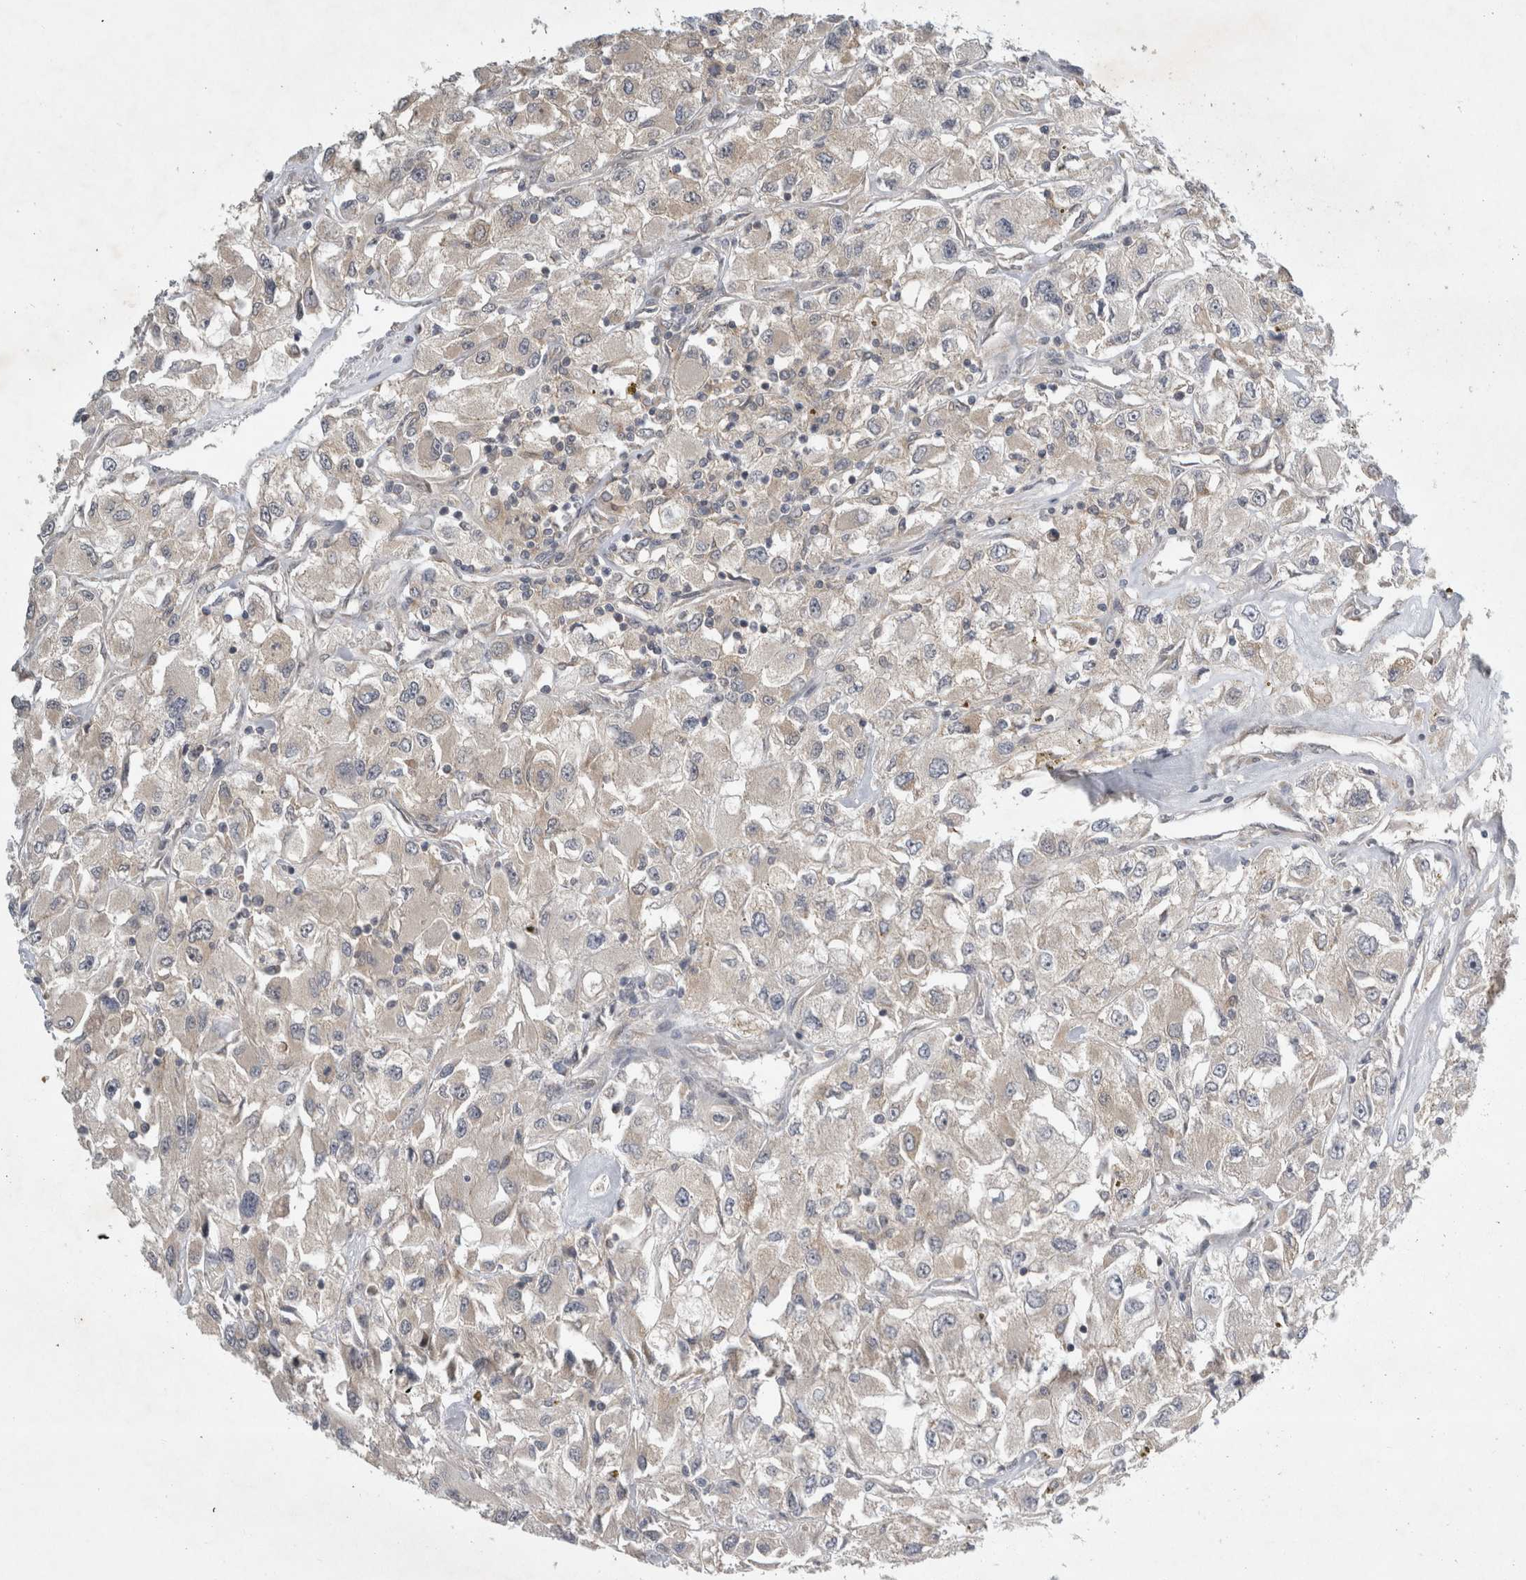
{"staining": {"intensity": "weak", "quantity": "<25%", "location": "cytoplasmic/membranous"}, "tissue": "renal cancer", "cell_type": "Tumor cells", "image_type": "cancer", "snomed": [{"axis": "morphology", "description": "Adenocarcinoma, NOS"}, {"axis": "topography", "description": "Kidney"}], "caption": "This is an immunohistochemistry micrograph of human renal cancer. There is no staining in tumor cells.", "gene": "AASDHPPT", "patient": {"sex": "female", "age": 52}}